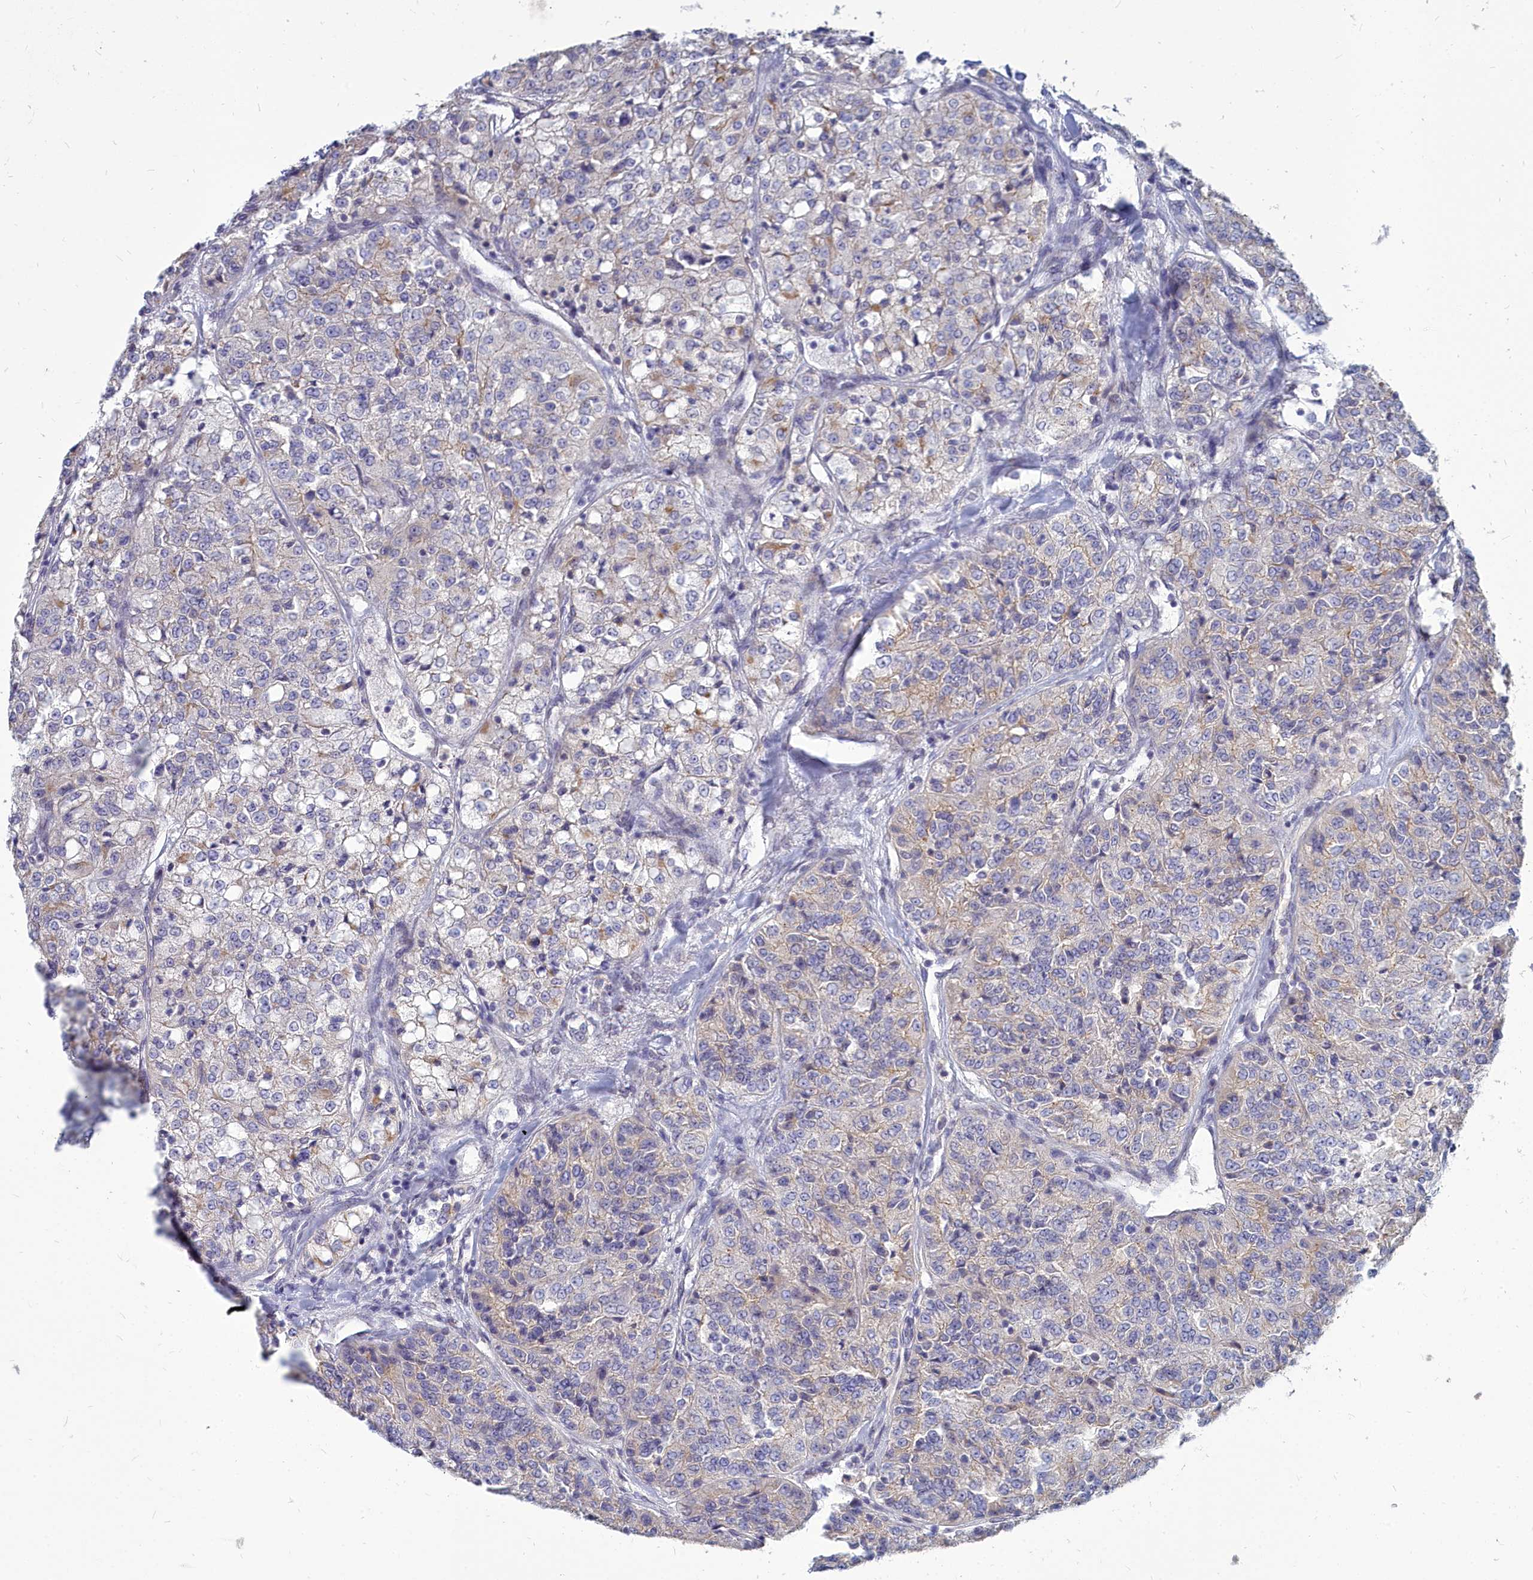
{"staining": {"intensity": "weak", "quantity": "<25%", "location": "cytoplasmic/membranous"}, "tissue": "renal cancer", "cell_type": "Tumor cells", "image_type": "cancer", "snomed": [{"axis": "morphology", "description": "Adenocarcinoma, NOS"}, {"axis": "topography", "description": "Kidney"}], "caption": "Immunohistochemistry (IHC) of renal adenocarcinoma demonstrates no expression in tumor cells.", "gene": "NOXA1", "patient": {"sex": "female", "age": 63}}